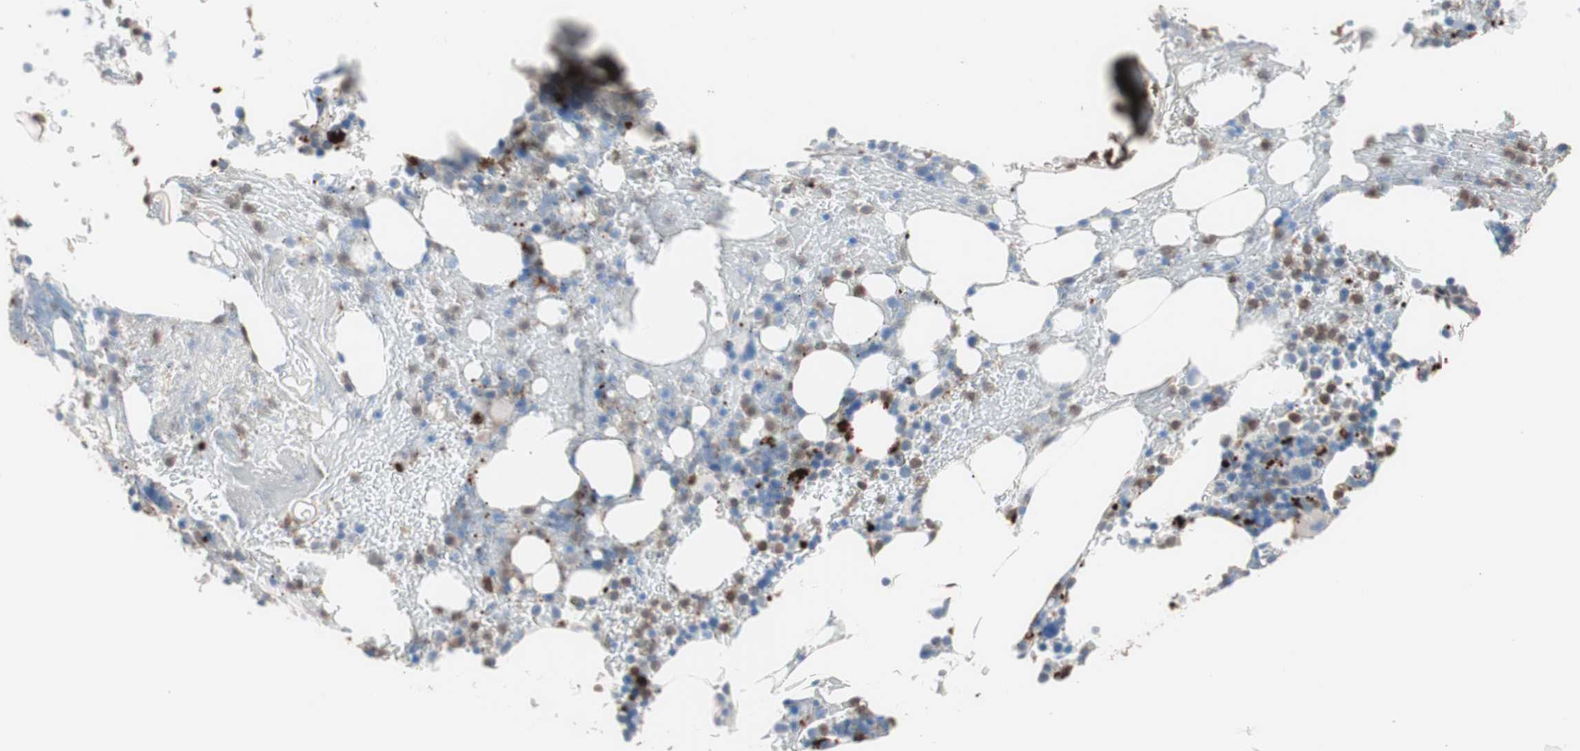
{"staining": {"intensity": "strong", "quantity": "25%-75%", "location": "nuclear"}, "tissue": "bone marrow", "cell_type": "Hematopoietic cells", "image_type": "normal", "snomed": [{"axis": "morphology", "description": "Normal tissue, NOS"}, {"axis": "topography", "description": "Bone marrow"}], "caption": "Immunohistochemical staining of benign human bone marrow demonstrates strong nuclear protein staining in about 25%-75% of hematopoietic cells. Using DAB (3,3'-diaminobenzidine) (brown) and hematoxylin (blue) stains, captured at high magnification using brightfield microscopy.", "gene": "CLEC4D", "patient": {"sex": "female", "age": 73}}